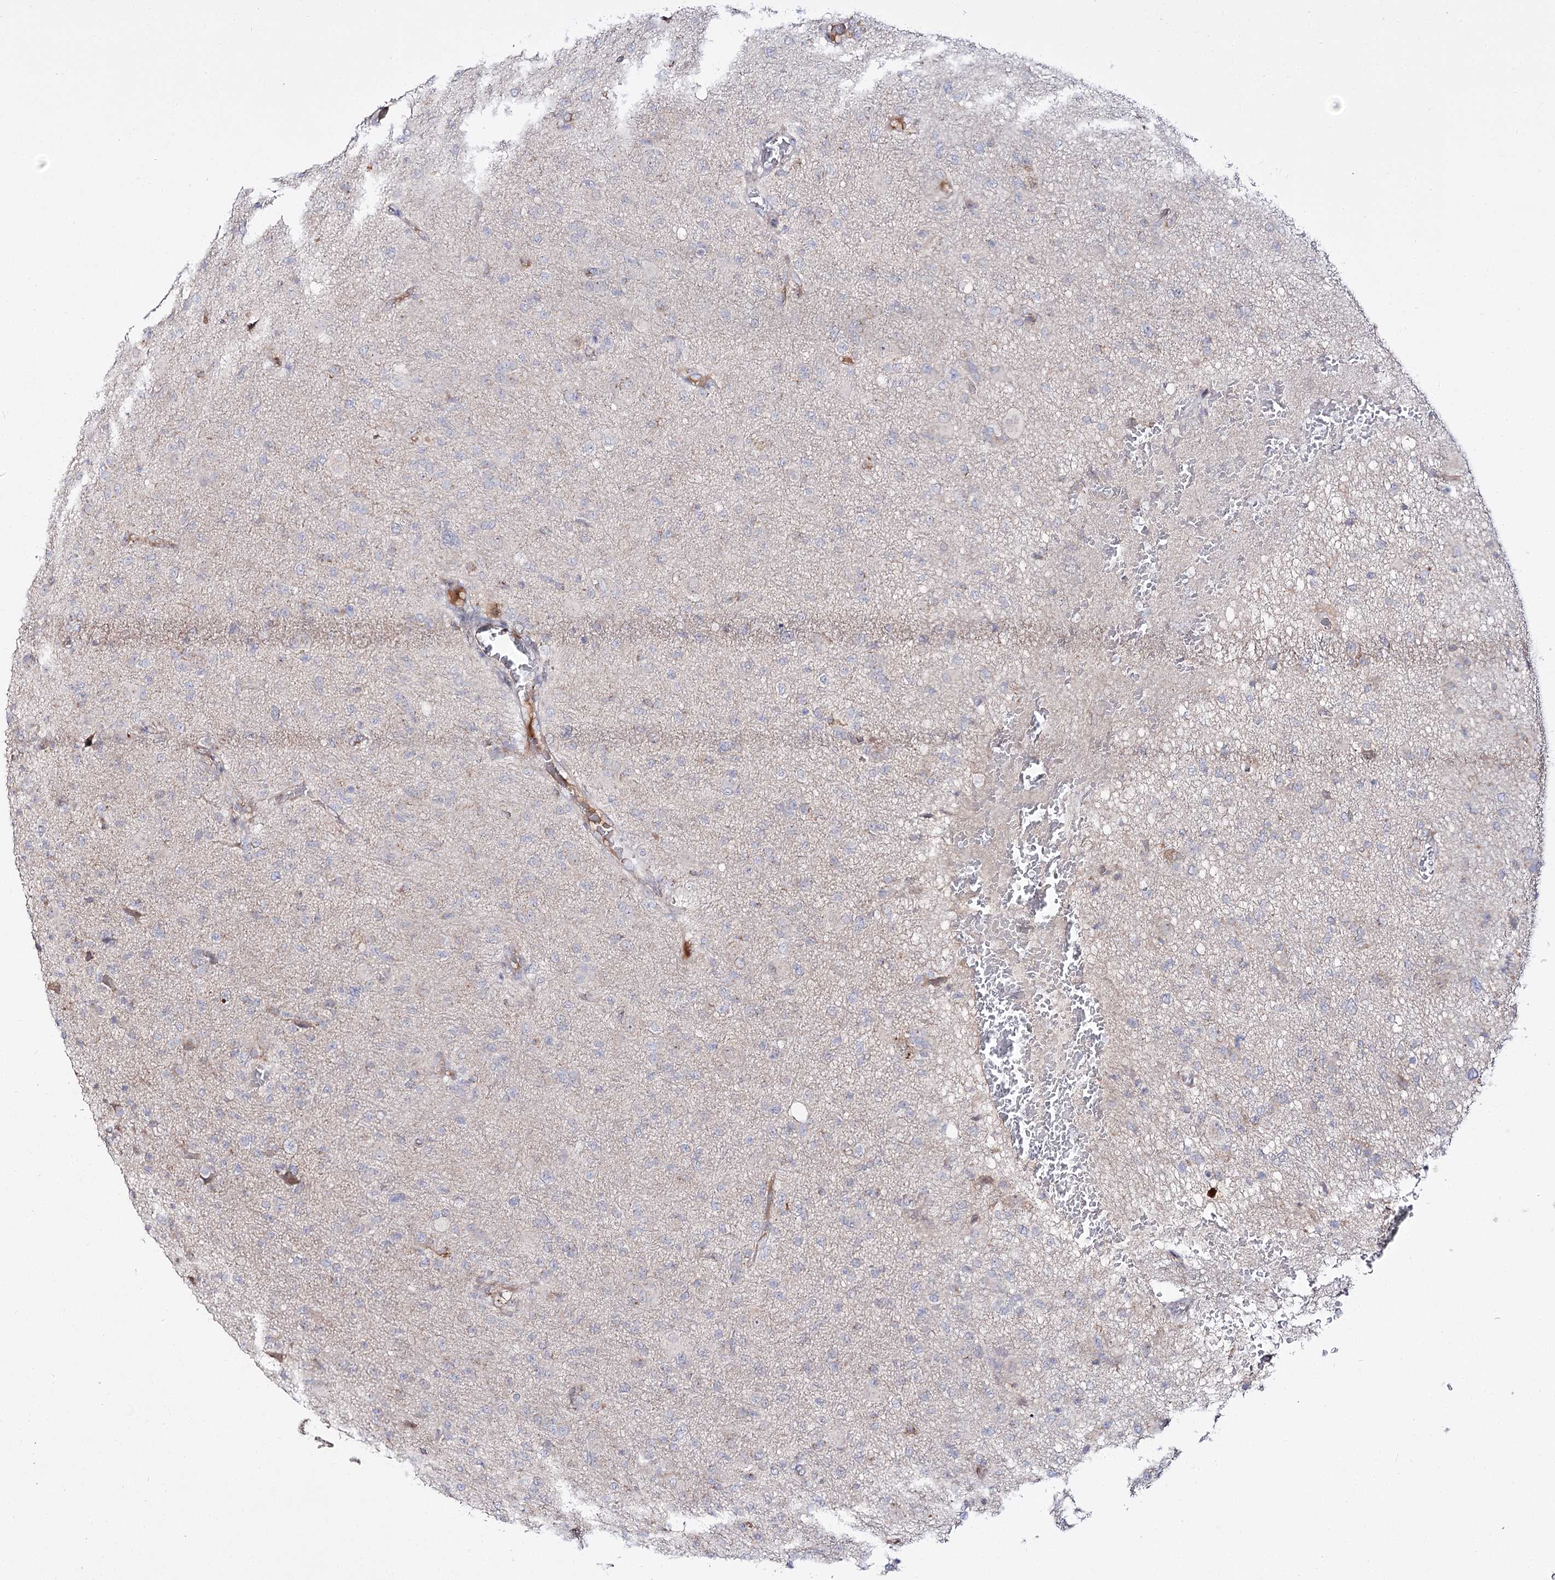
{"staining": {"intensity": "negative", "quantity": "none", "location": "none"}, "tissue": "glioma", "cell_type": "Tumor cells", "image_type": "cancer", "snomed": [{"axis": "morphology", "description": "Glioma, malignant, High grade"}, {"axis": "topography", "description": "Brain"}], "caption": "Immunohistochemical staining of malignant glioma (high-grade) shows no significant staining in tumor cells.", "gene": "C11orf80", "patient": {"sex": "female", "age": 57}}